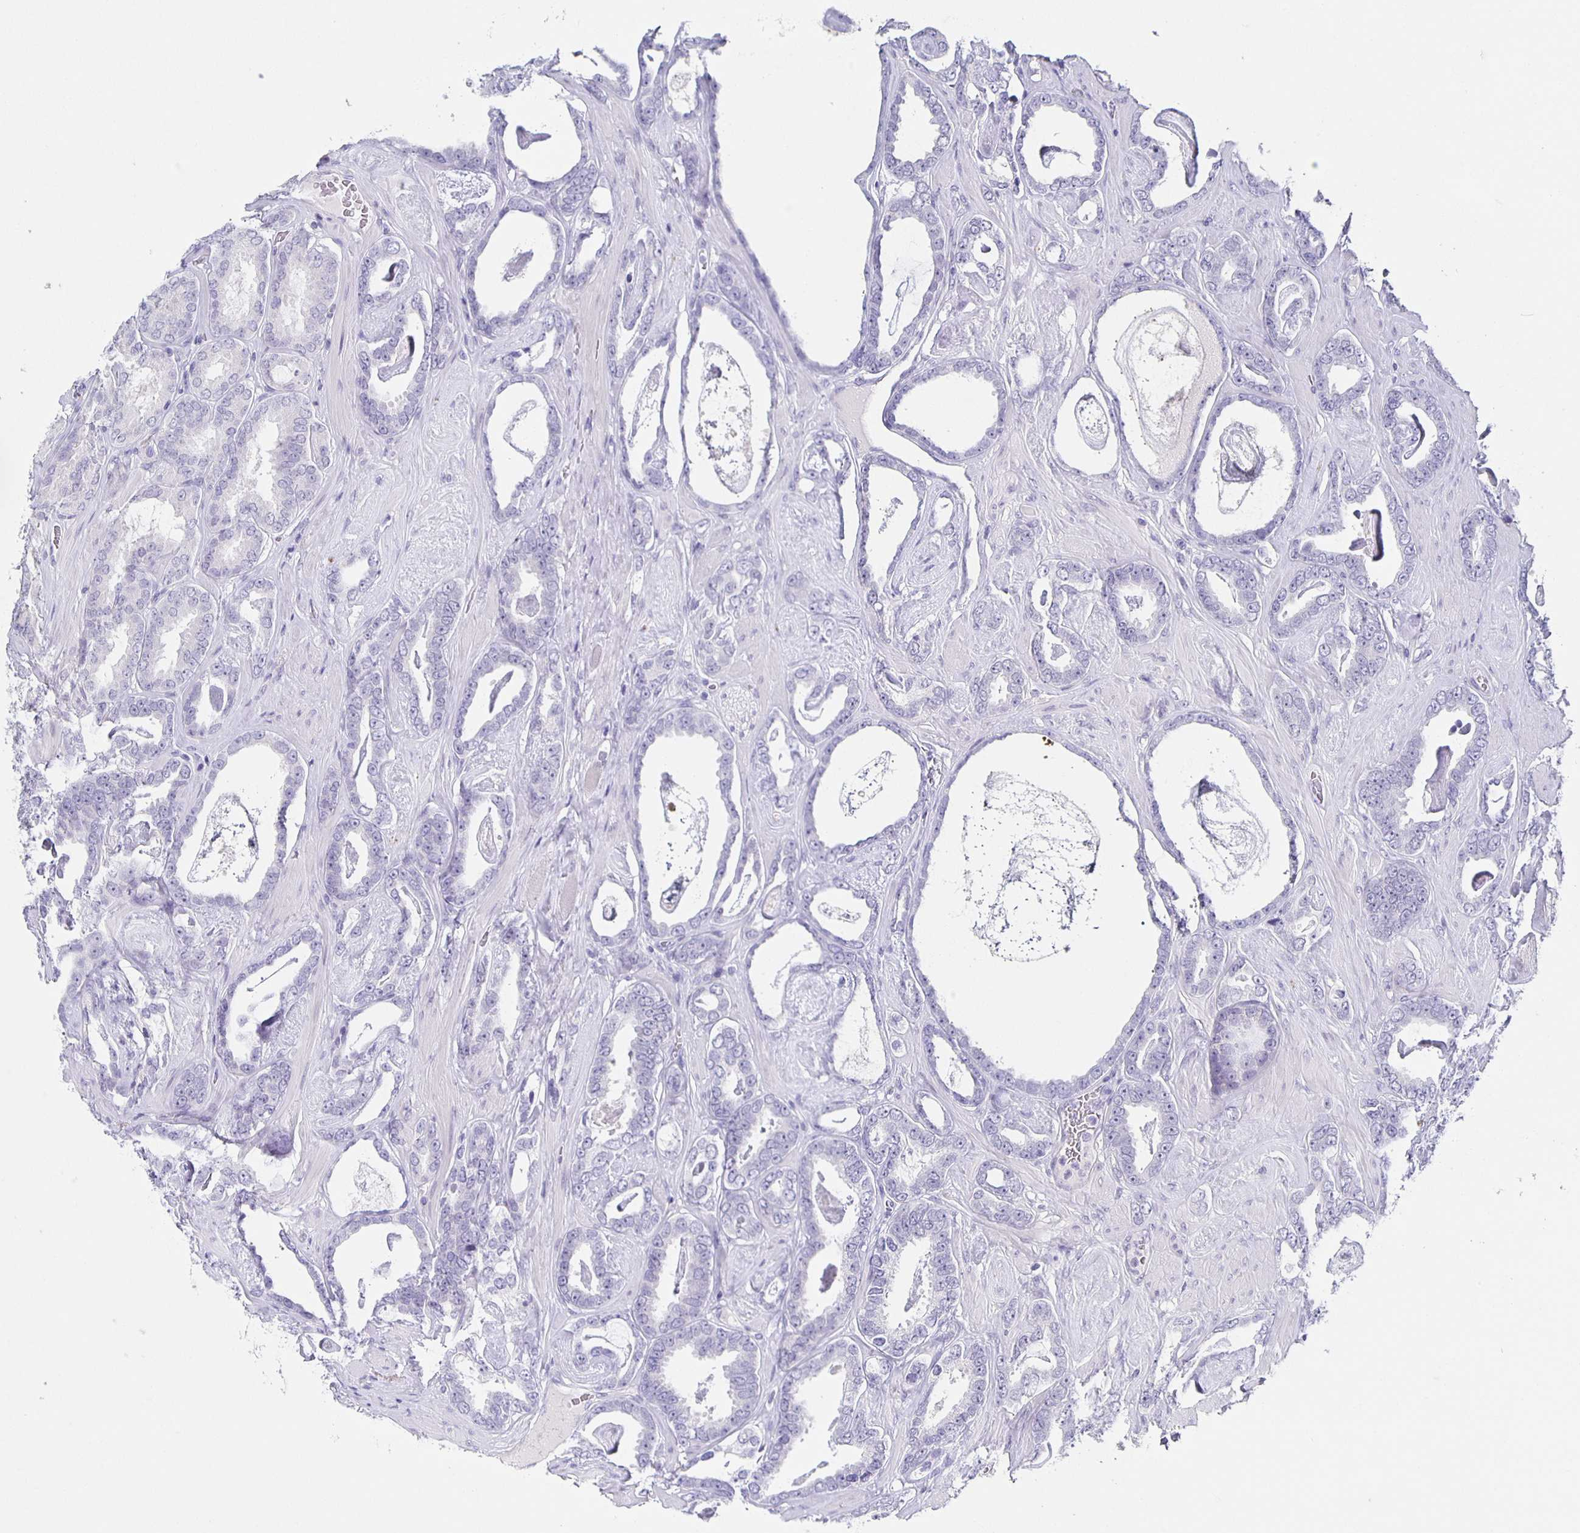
{"staining": {"intensity": "negative", "quantity": "none", "location": "none"}, "tissue": "prostate cancer", "cell_type": "Tumor cells", "image_type": "cancer", "snomed": [{"axis": "morphology", "description": "Adenocarcinoma, High grade"}, {"axis": "topography", "description": "Prostate"}], "caption": "The IHC micrograph has no significant expression in tumor cells of adenocarcinoma (high-grade) (prostate) tissue.", "gene": "CARNS1", "patient": {"sex": "male", "age": 63}}